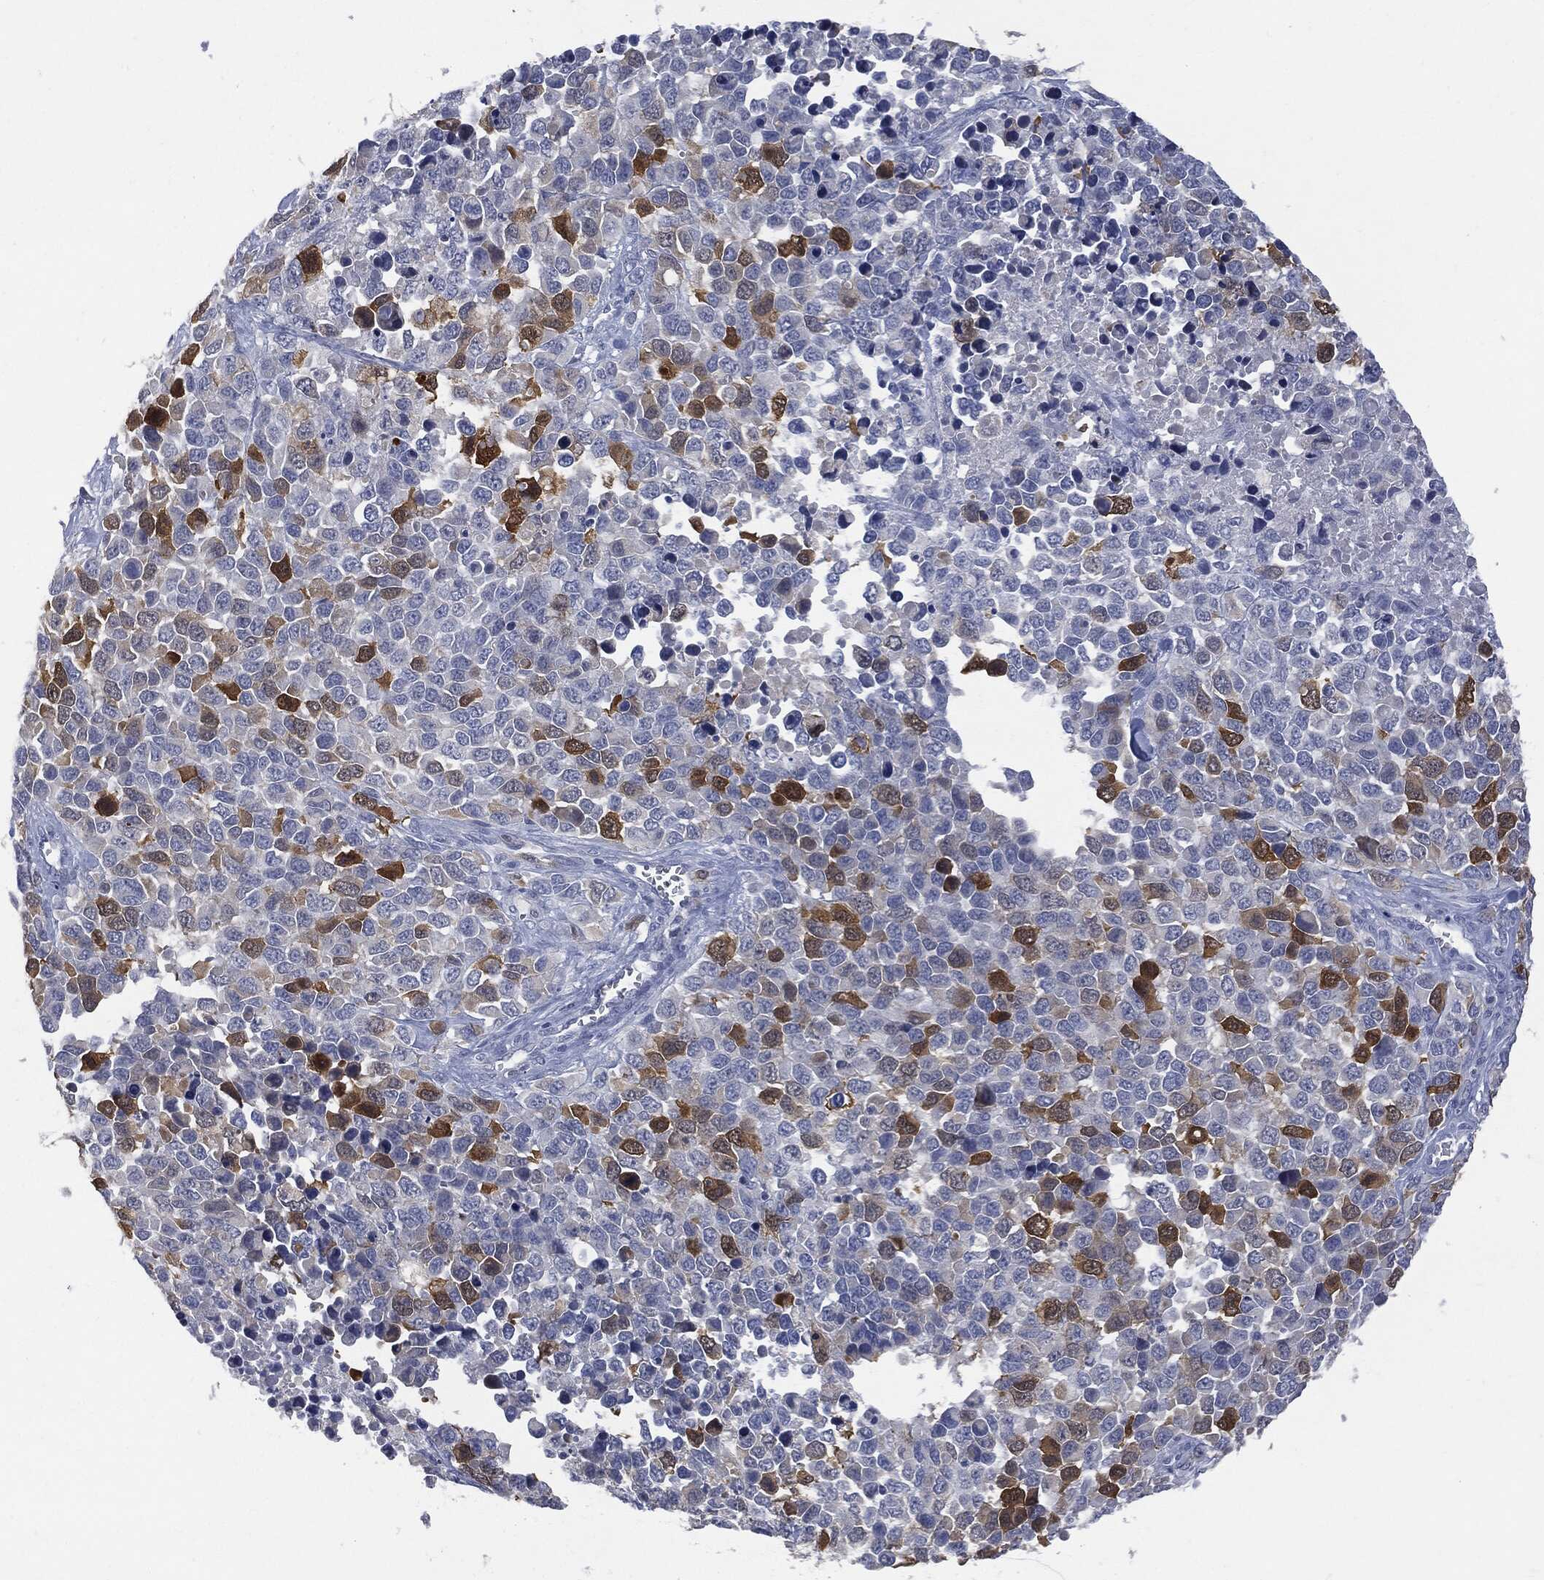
{"staining": {"intensity": "strong", "quantity": "<25%", "location": "cytoplasmic/membranous"}, "tissue": "melanoma", "cell_type": "Tumor cells", "image_type": "cancer", "snomed": [{"axis": "morphology", "description": "Malignant melanoma, Metastatic site"}, {"axis": "topography", "description": "Skin"}], "caption": "Malignant melanoma (metastatic site) stained with a brown dye reveals strong cytoplasmic/membranous positive expression in about <25% of tumor cells.", "gene": "UBE2C", "patient": {"sex": "male", "age": 84}}